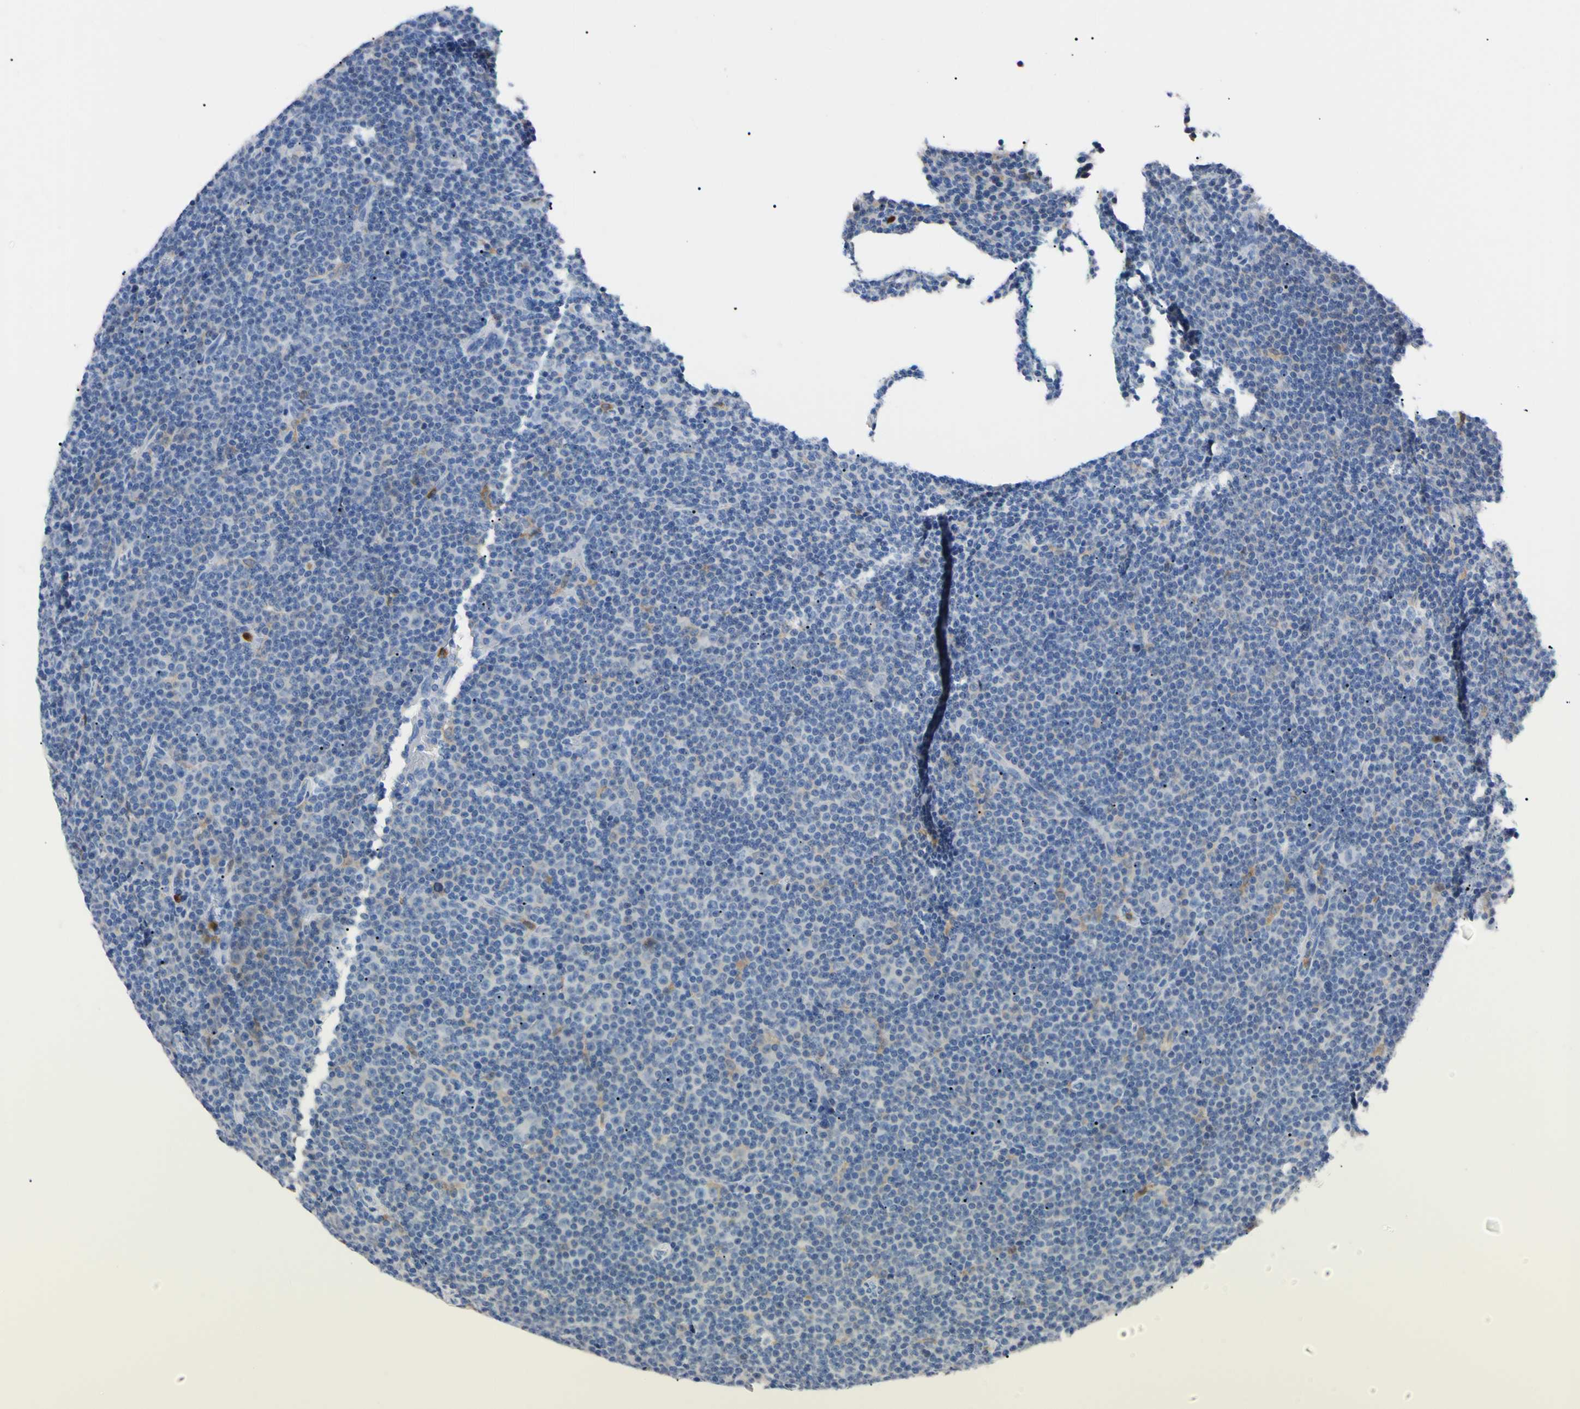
{"staining": {"intensity": "negative", "quantity": "none", "location": "none"}, "tissue": "lymphoma", "cell_type": "Tumor cells", "image_type": "cancer", "snomed": [{"axis": "morphology", "description": "Malignant lymphoma, non-Hodgkin's type, Low grade"}, {"axis": "topography", "description": "Lymph node"}], "caption": "Protein analysis of lymphoma shows no significant expression in tumor cells.", "gene": "NCF4", "patient": {"sex": "female", "age": 67}}